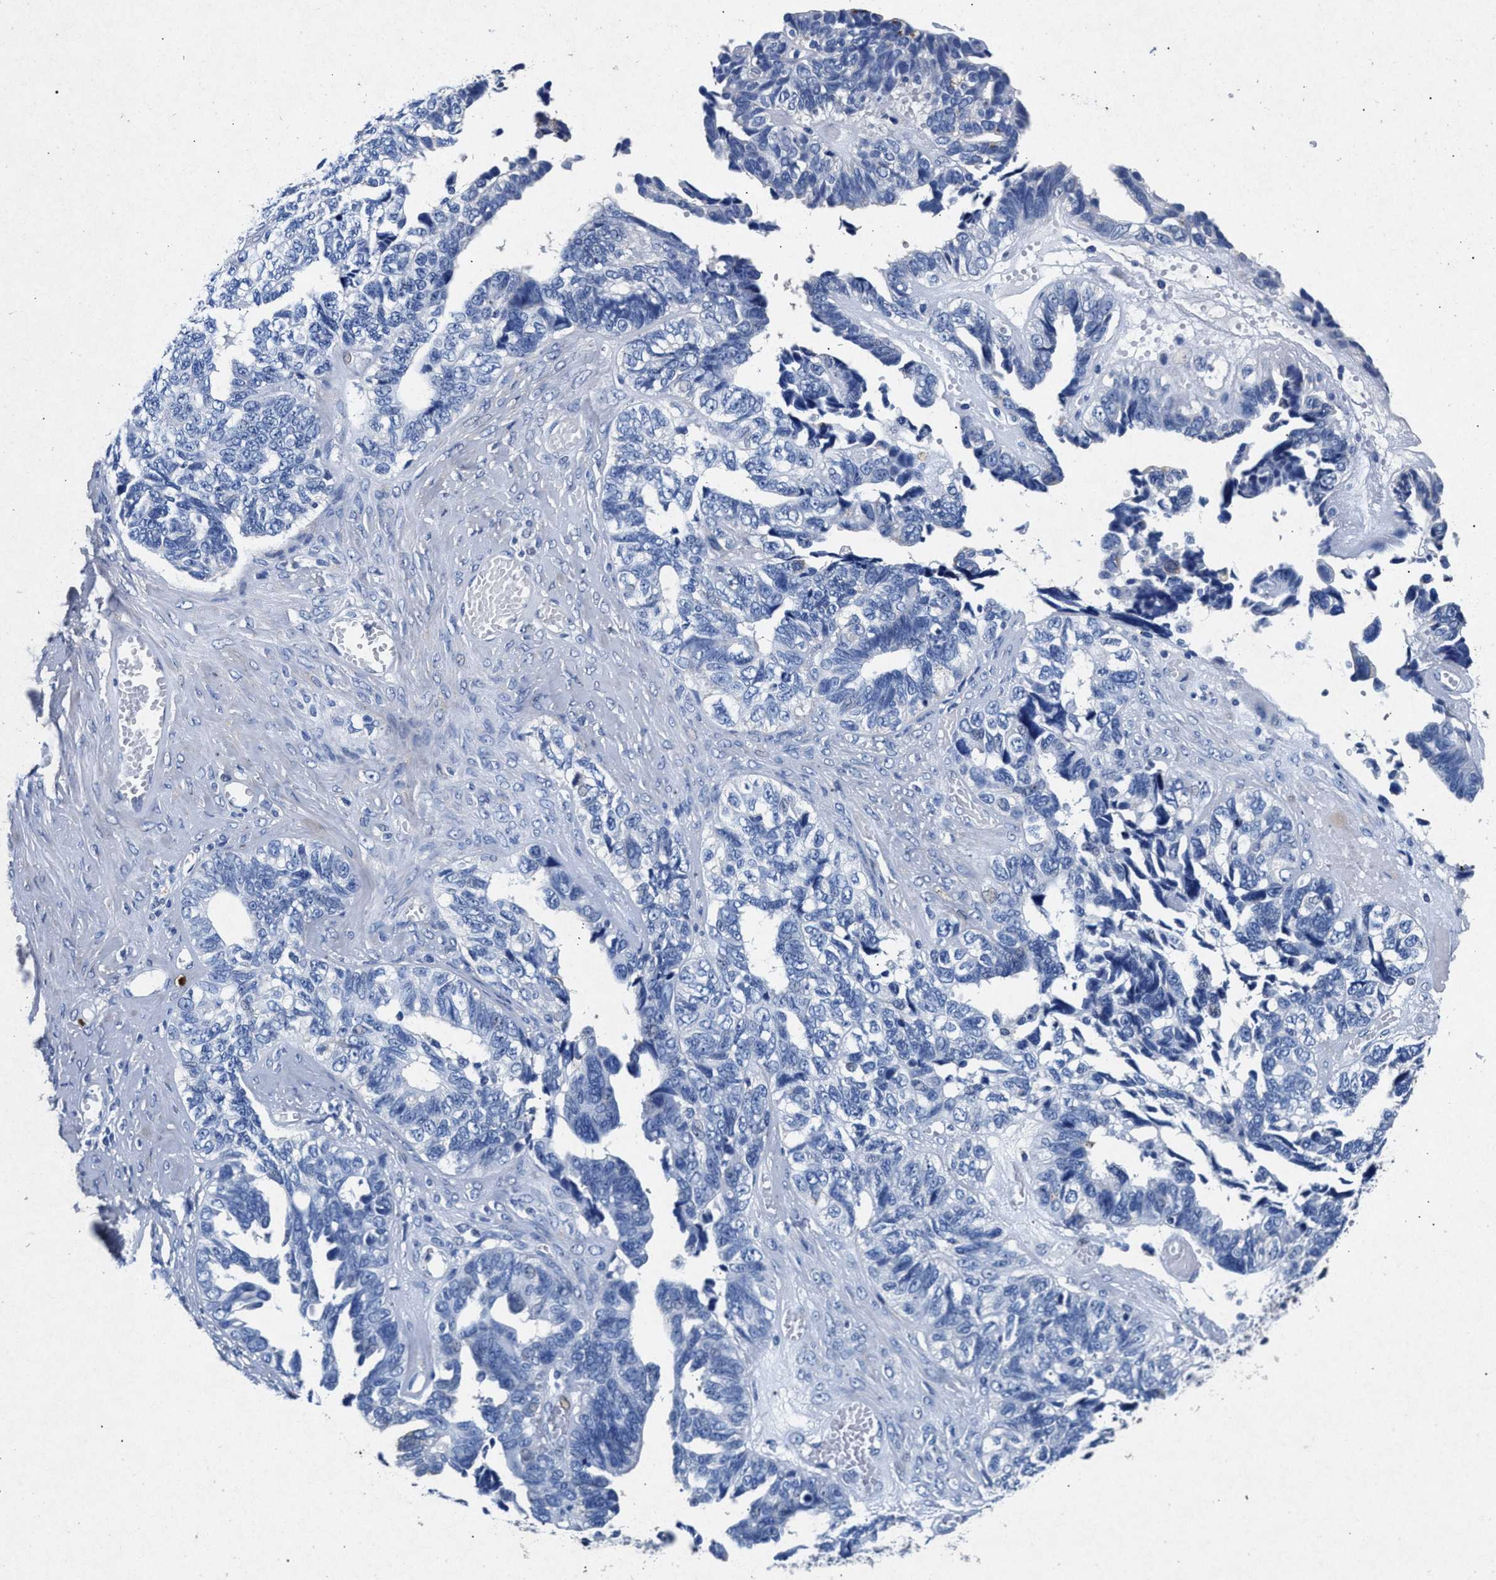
{"staining": {"intensity": "negative", "quantity": "none", "location": "none"}, "tissue": "ovarian cancer", "cell_type": "Tumor cells", "image_type": "cancer", "snomed": [{"axis": "morphology", "description": "Cystadenocarcinoma, serous, NOS"}, {"axis": "topography", "description": "Ovary"}], "caption": "This is an IHC photomicrograph of ovarian serous cystadenocarcinoma. There is no positivity in tumor cells.", "gene": "MAP6", "patient": {"sex": "female", "age": 79}}